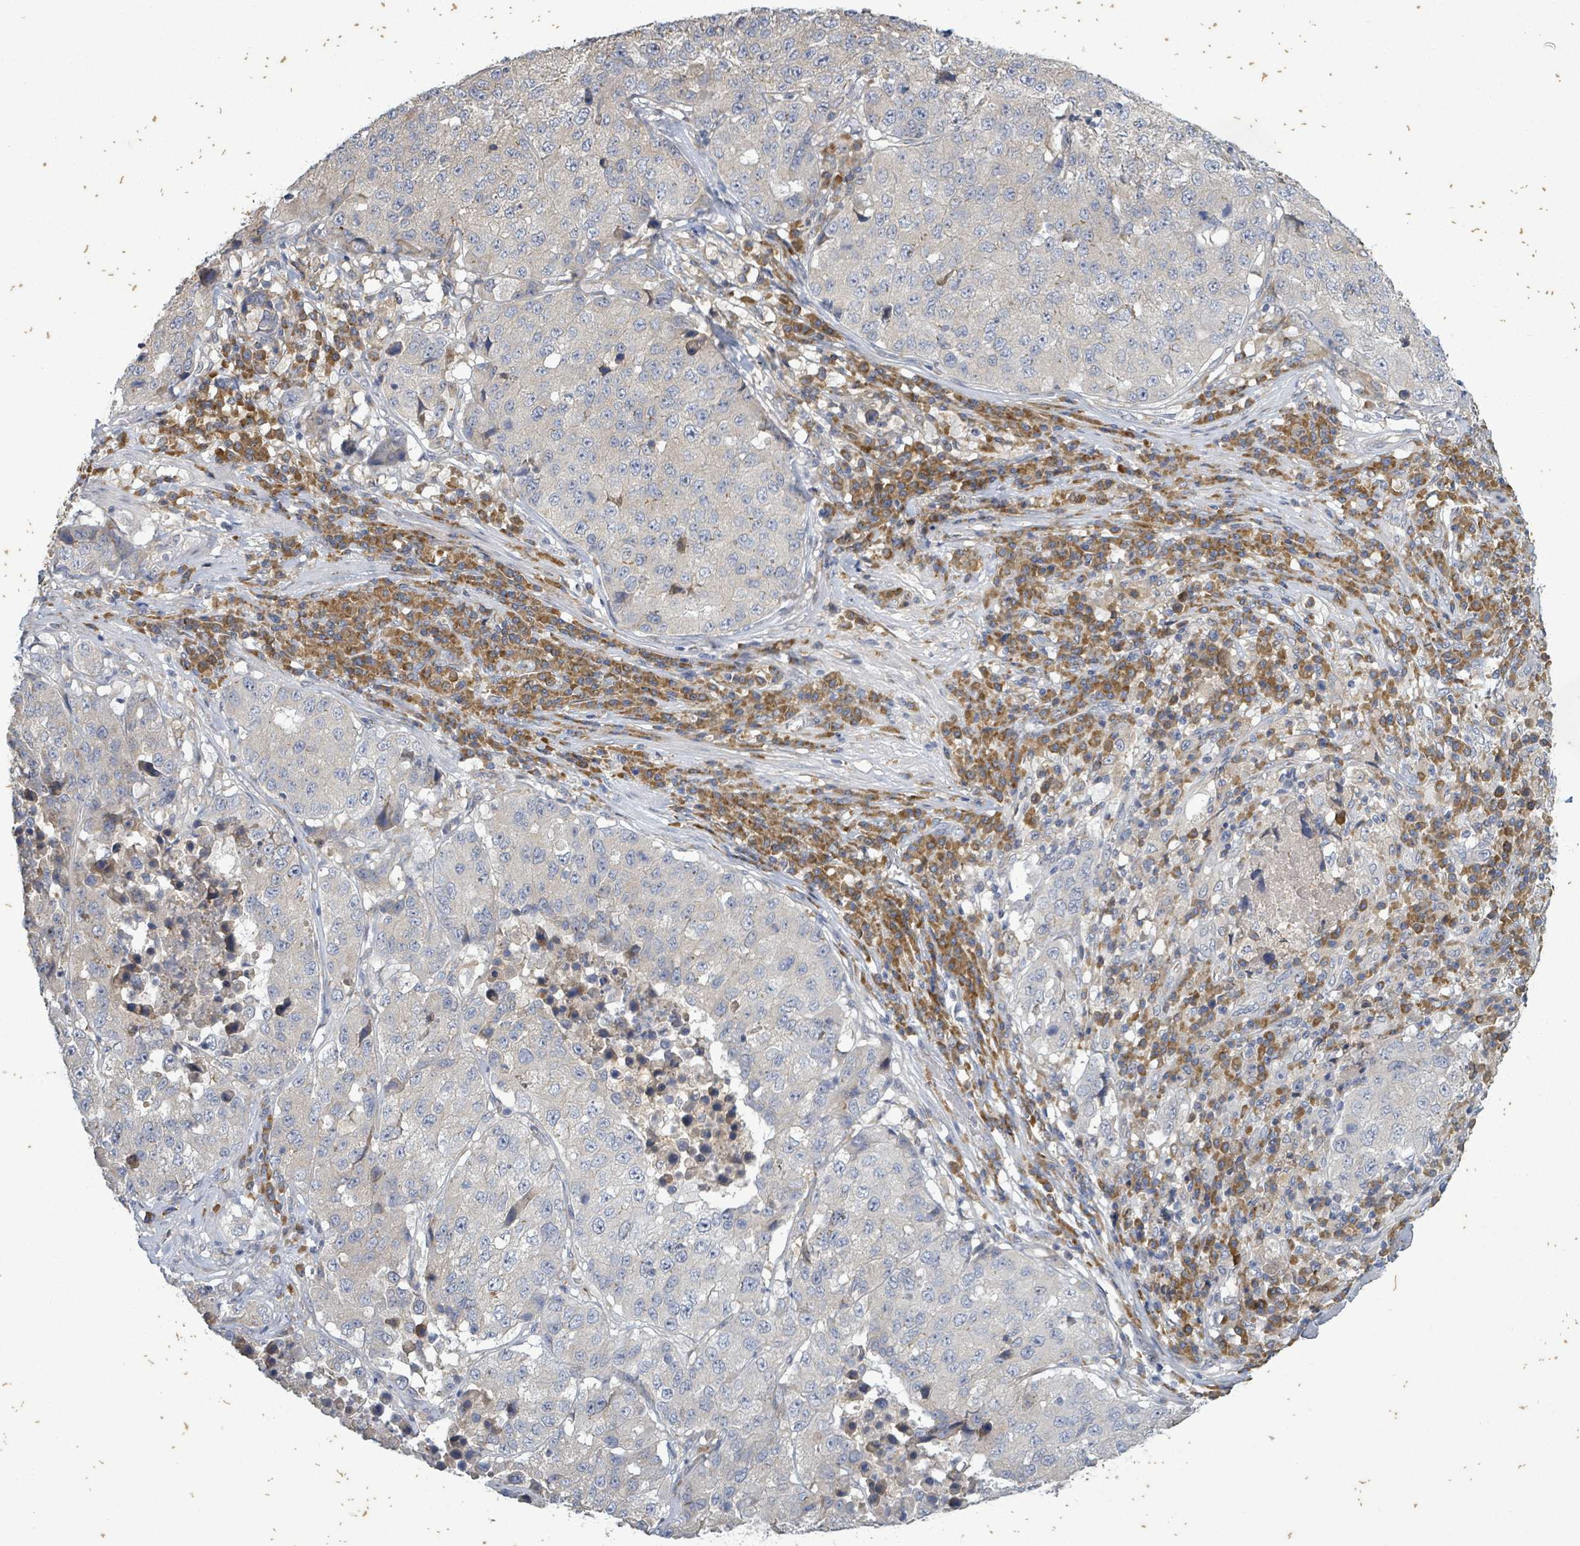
{"staining": {"intensity": "negative", "quantity": "none", "location": "none"}, "tissue": "stomach cancer", "cell_type": "Tumor cells", "image_type": "cancer", "snomed": [{"axis": "morphology", "description": "Adenocarcinoma, NOS"}, {"axis": "topography", "description": "Stomach"}], "caption": "Adenocarcinoma (stomach) stained for a protein using immunohistochemistry reveals no expression tumor cells.", "gene": "ATP13A1", "patient": {"sex": "male", "age": 71}}